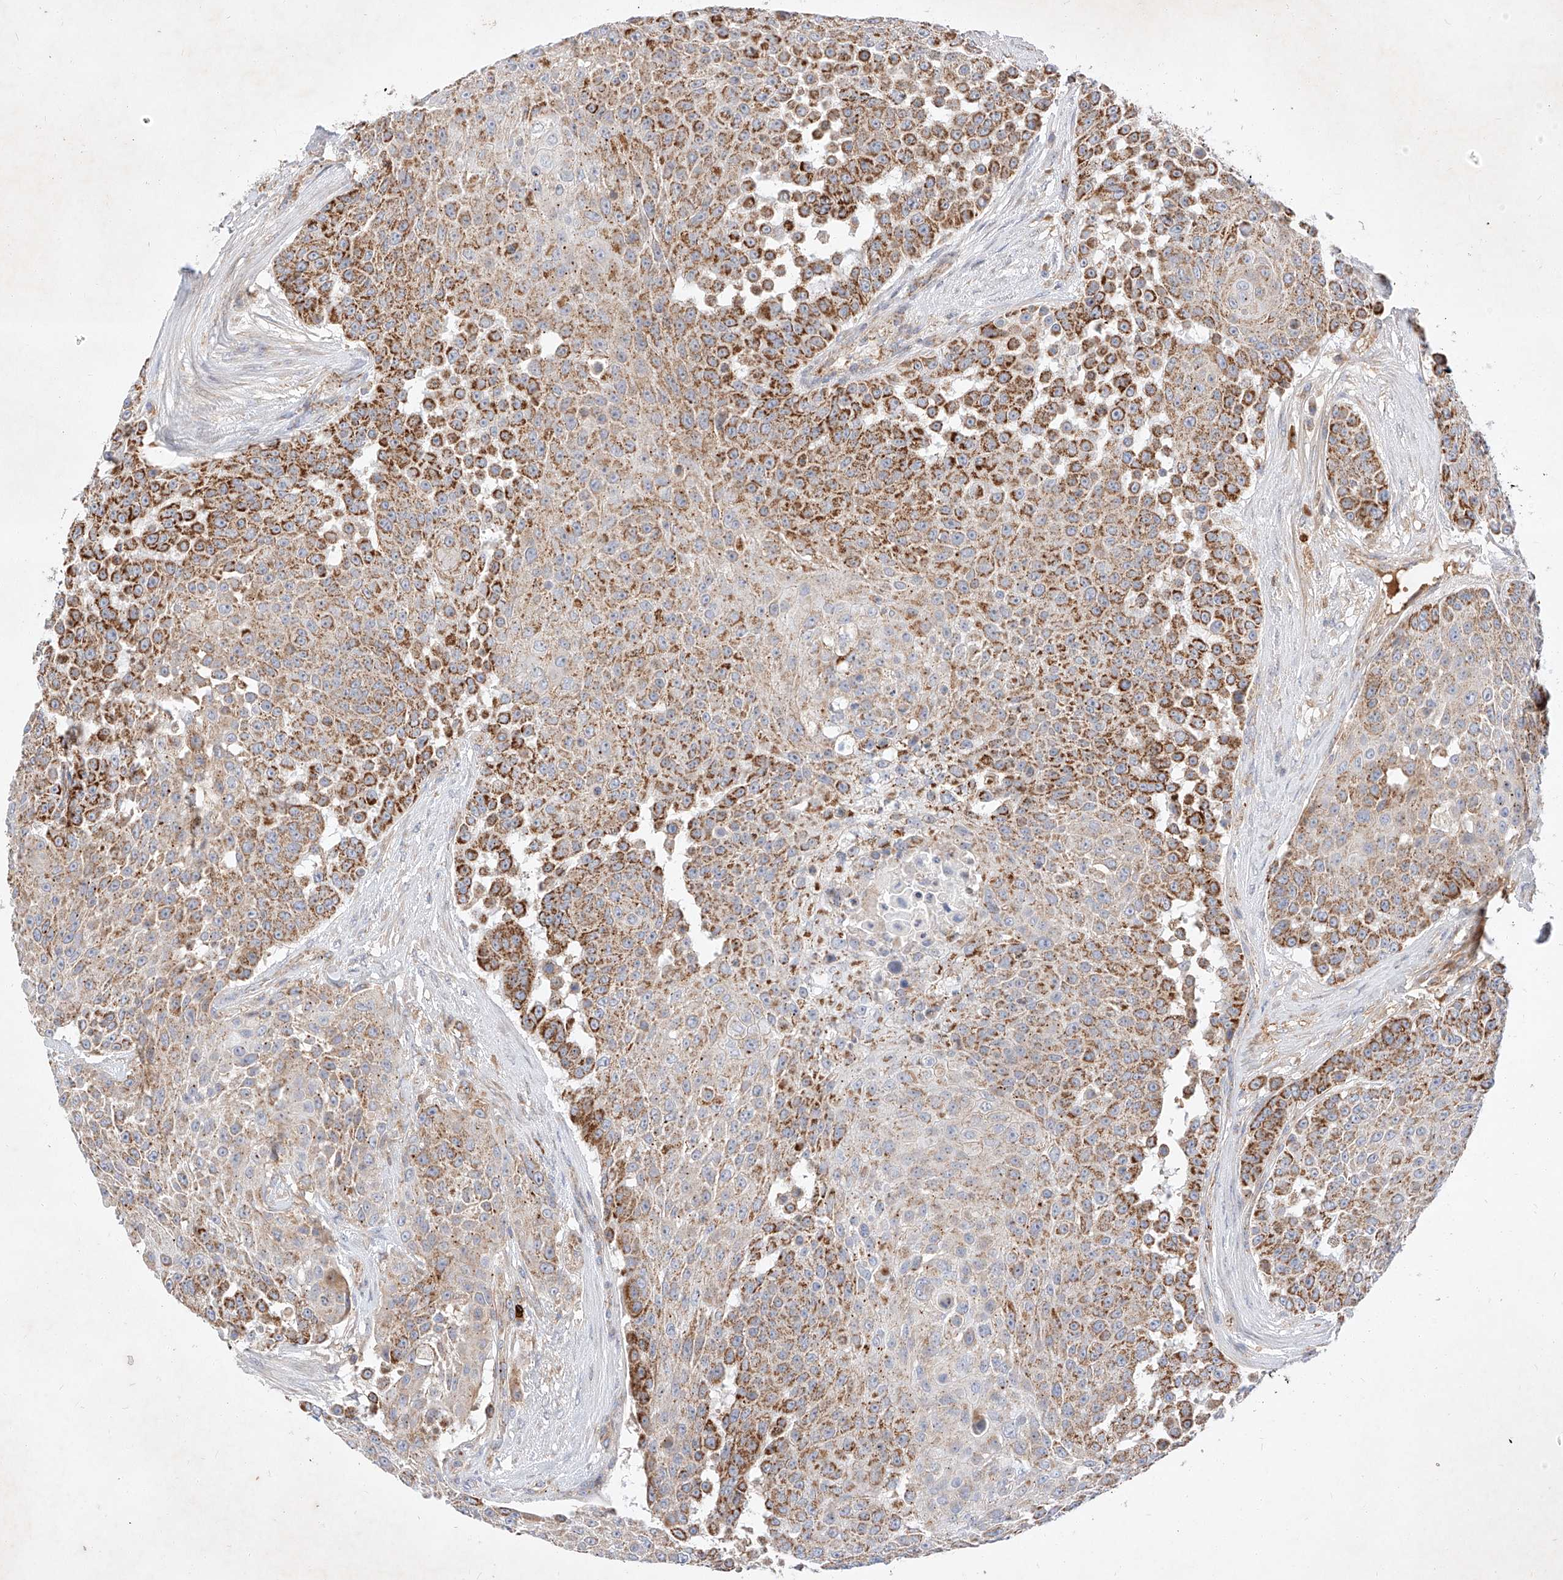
{"staining": {"intensity": "moderate", "quantity": ">75%", "location": "cytoplasmic/membranous"}, "tissue": "urothelial cancer", "cell_type": "Tumor cells", "image_type": "cancer", "snomed": [{"axis": "morphology", "description": "Urothelial carcinoma, High grade"}, {"axis": "topography", "description": "Urinary bladder"}], "caption": "The immunohistochemical stain shows moderate cytoplasmic/membranous expression in tumor cells of urothelial carcinoma (high-grade) tissue.", "gene": "OSGEPL1", "patient": {"sex": "female", "age": 63}}